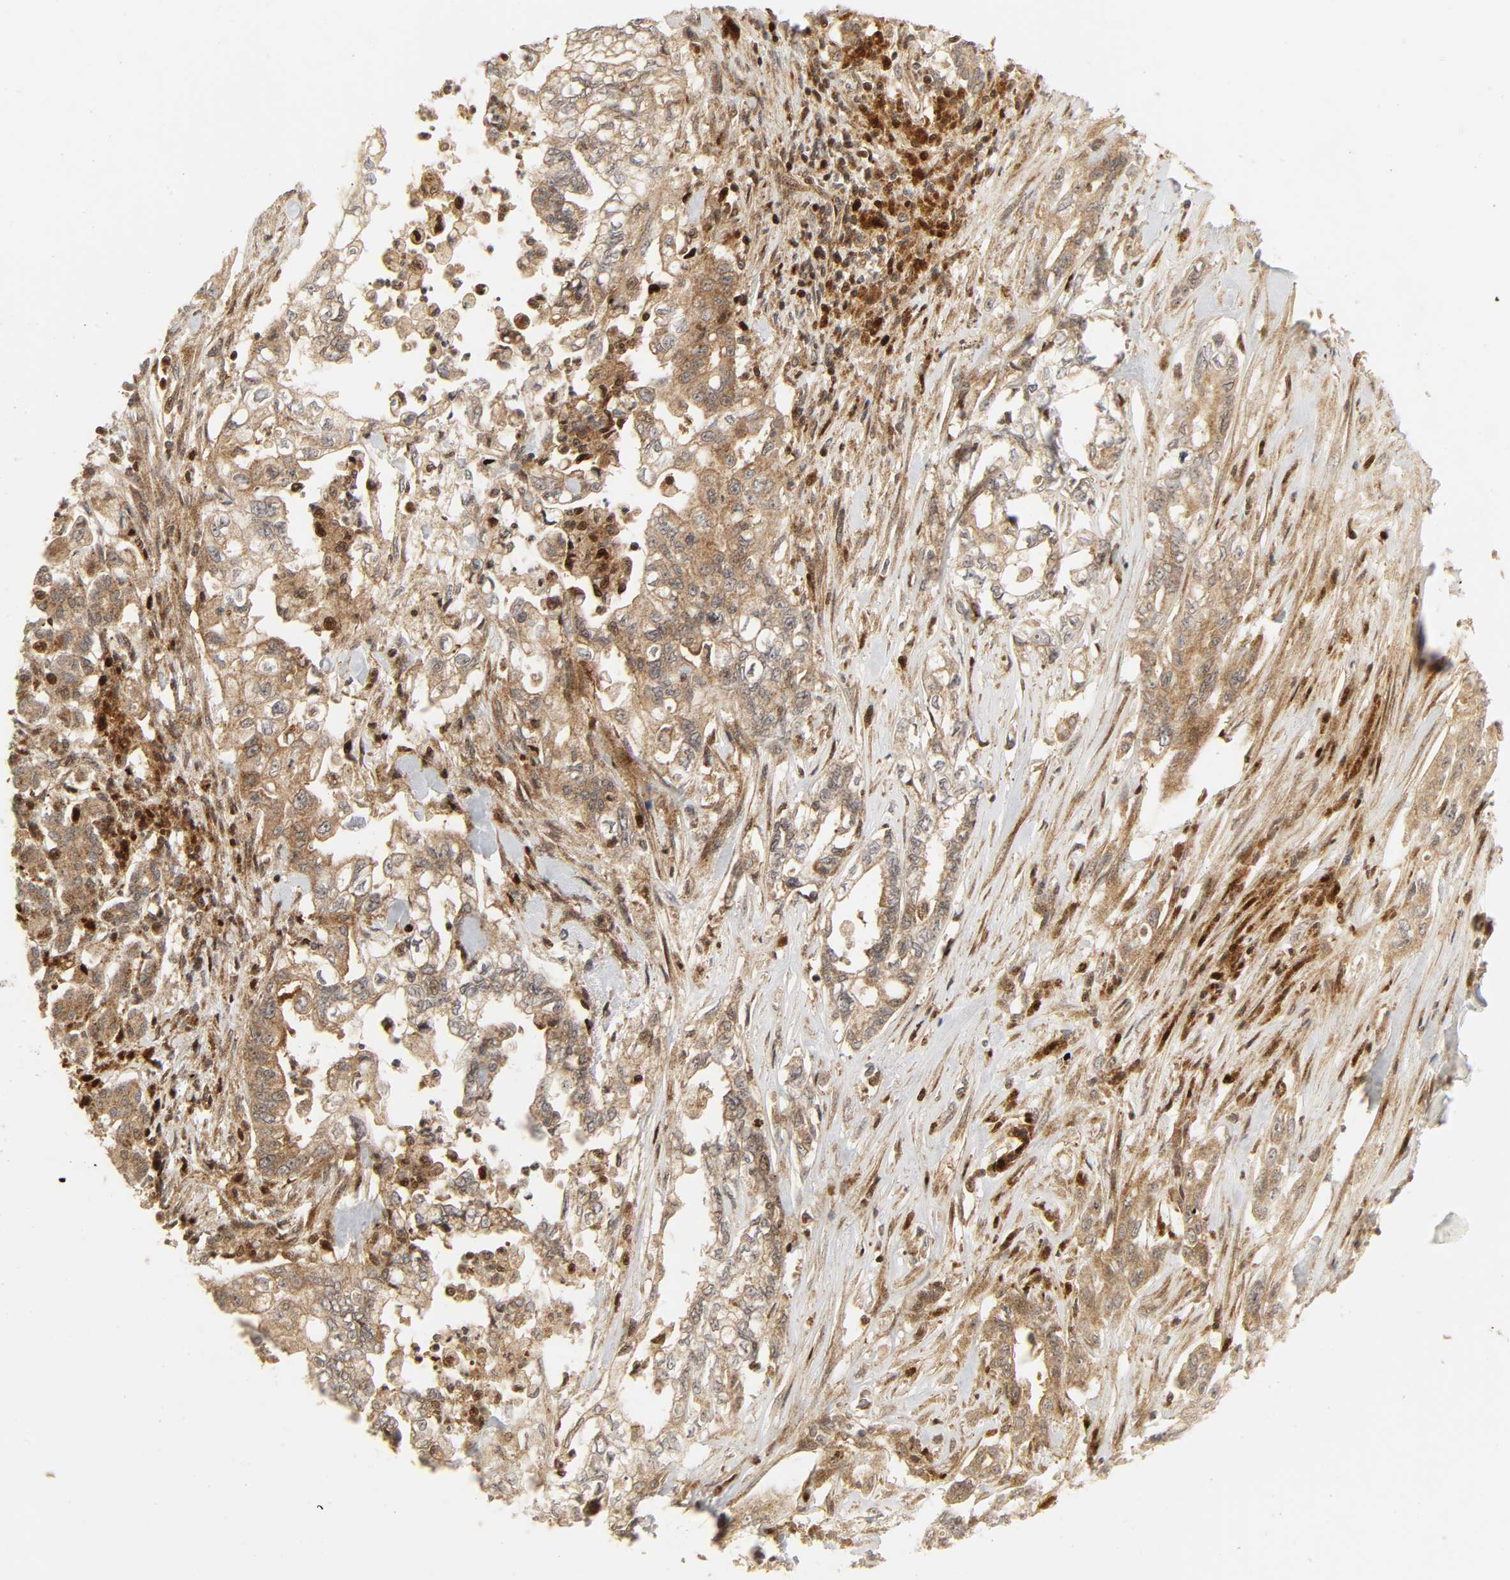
{"staining": {"intensity": "moderate", "quantity": ">75%", "location": "cytoplasmic/membranous"}, "tissue": "pancreatic cancer", "cell_type": "Tumor cells", "image_type": "cancer", "snomed": [{"axis": "morphology", "description": "Normal tissue, NOS"}, {"axis": "topography", "description": "Pancreas"}], "caption": "Human pancreatic cancer stained with a protein marker demonstrates moderate staining in tumor cells.", "gene": "CHUK", "patient": {"sex": "male", "age": 42}}